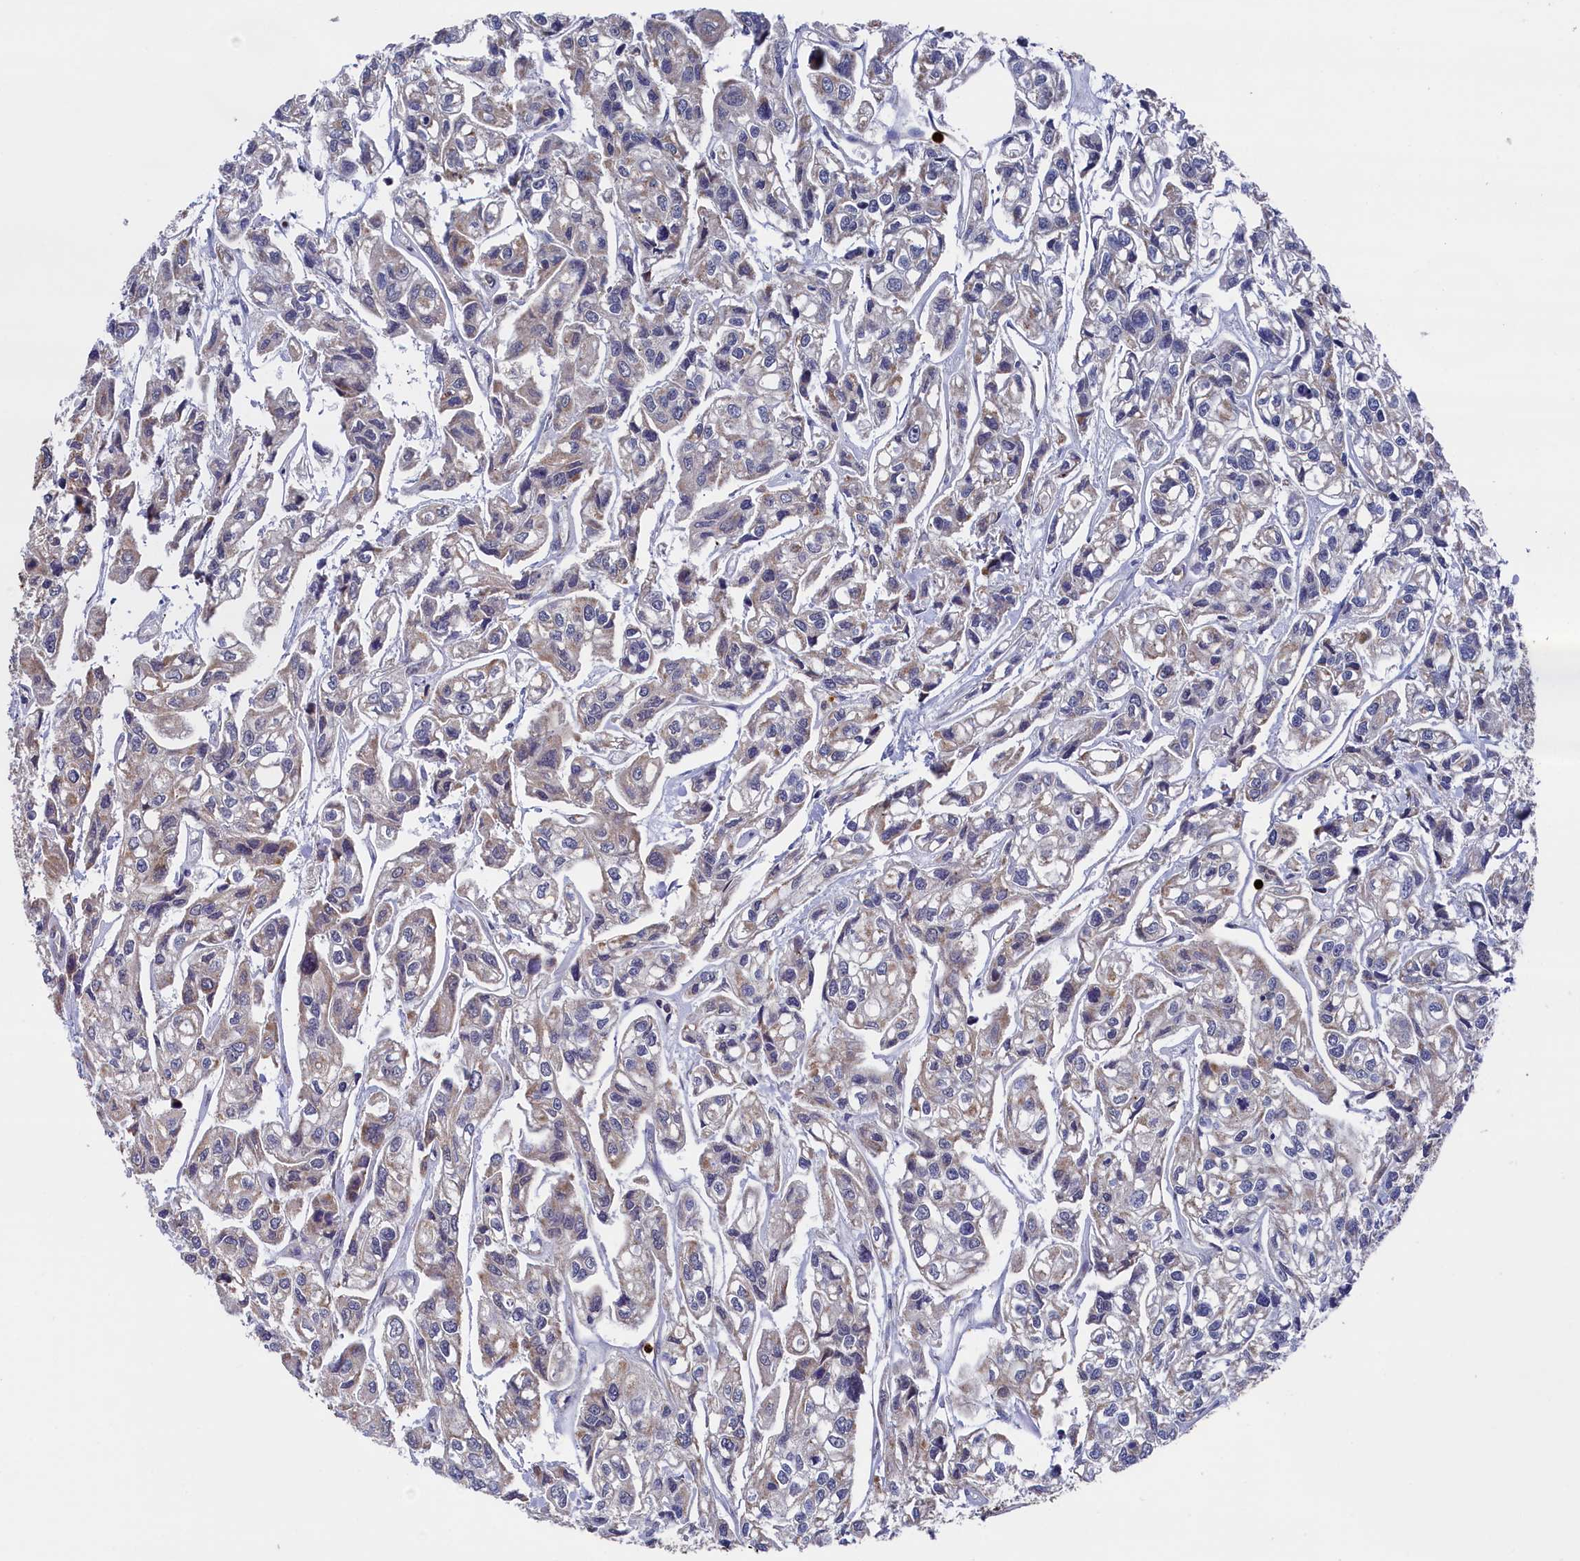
{"staining": {"intensity": "moderate", "quantity": "25%-75%", "location": "cytoplasmic/membranous"}, "tissue": "urothelial cancer", "cell_type": "Tumor cells", "image_type": "cancer", "snomed": [{"axis": "morphology", "description": "Urothelial carcinoma, High grade"}, {"axis": "topography", "description": "Urinary bladder"}], "caption": "Brown immunohistochemical staining in human urothelial cancer shows moderate cytoplasmic/membranous positivity in about 25%-75% of tumor cells.", "gene": "CHCHD1", "patient": {"sex": "male", "age": 67}}